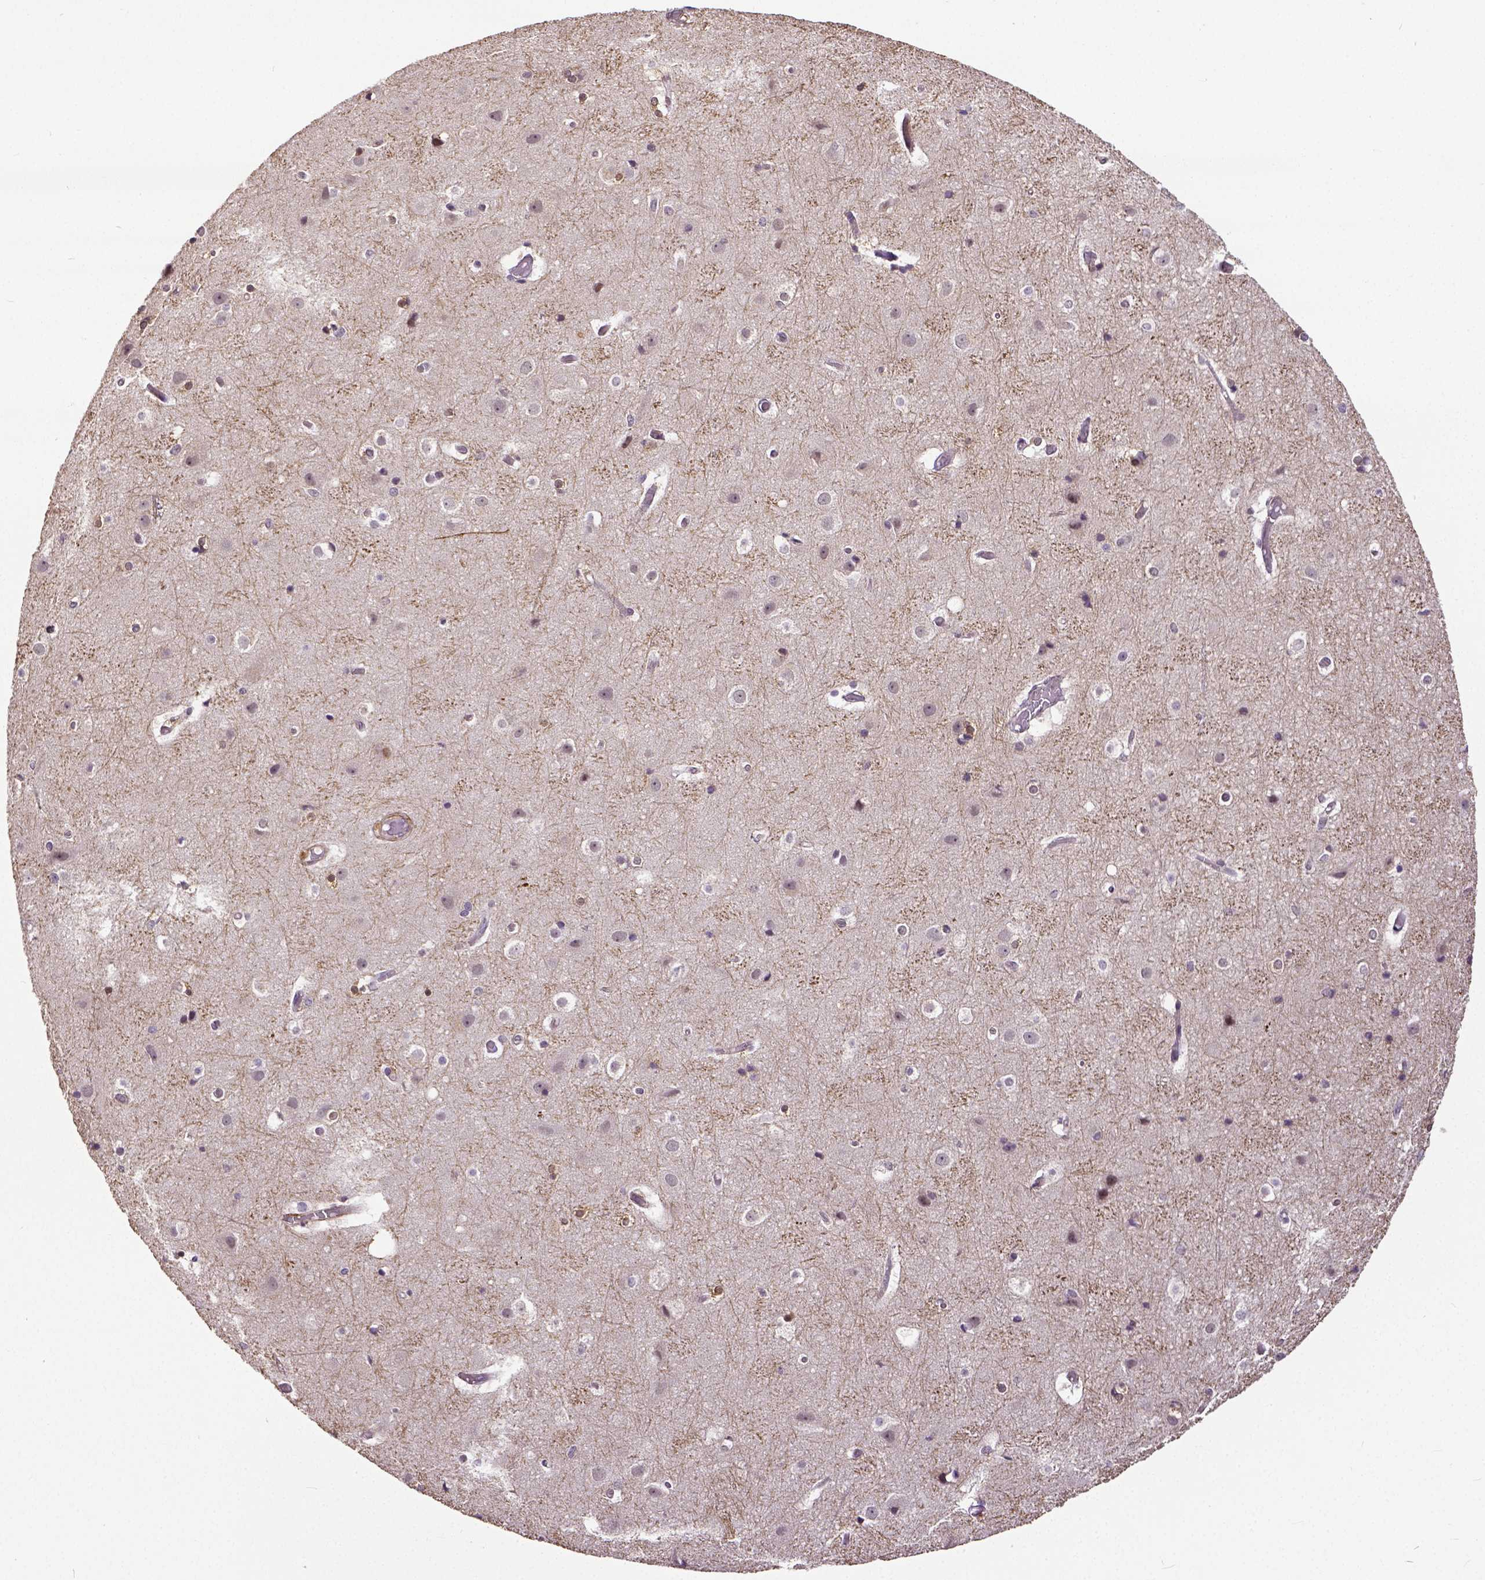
{"staining": {"intensity": "moderate", "quantity": ">75%", "location": "cytoplasmic/membranous"}, "tissue": "cerebral cortex", "cell_type": "Endothelial cells", "image_type": "normal", "snomed": [{"axis": "morphology", "description": "Normal tissue, NOS"}, {"axis": "topography", "description": "Cerebral cortex"}], "caption": "The immunohistochemical stain shows moderate cytoplasmic/membranous positivity in endothelial cells of benign cerebral cortex. Nuclei are stained in blue.", "gene": "DICER1", "patient": {"sex": "female", "age": 52}}